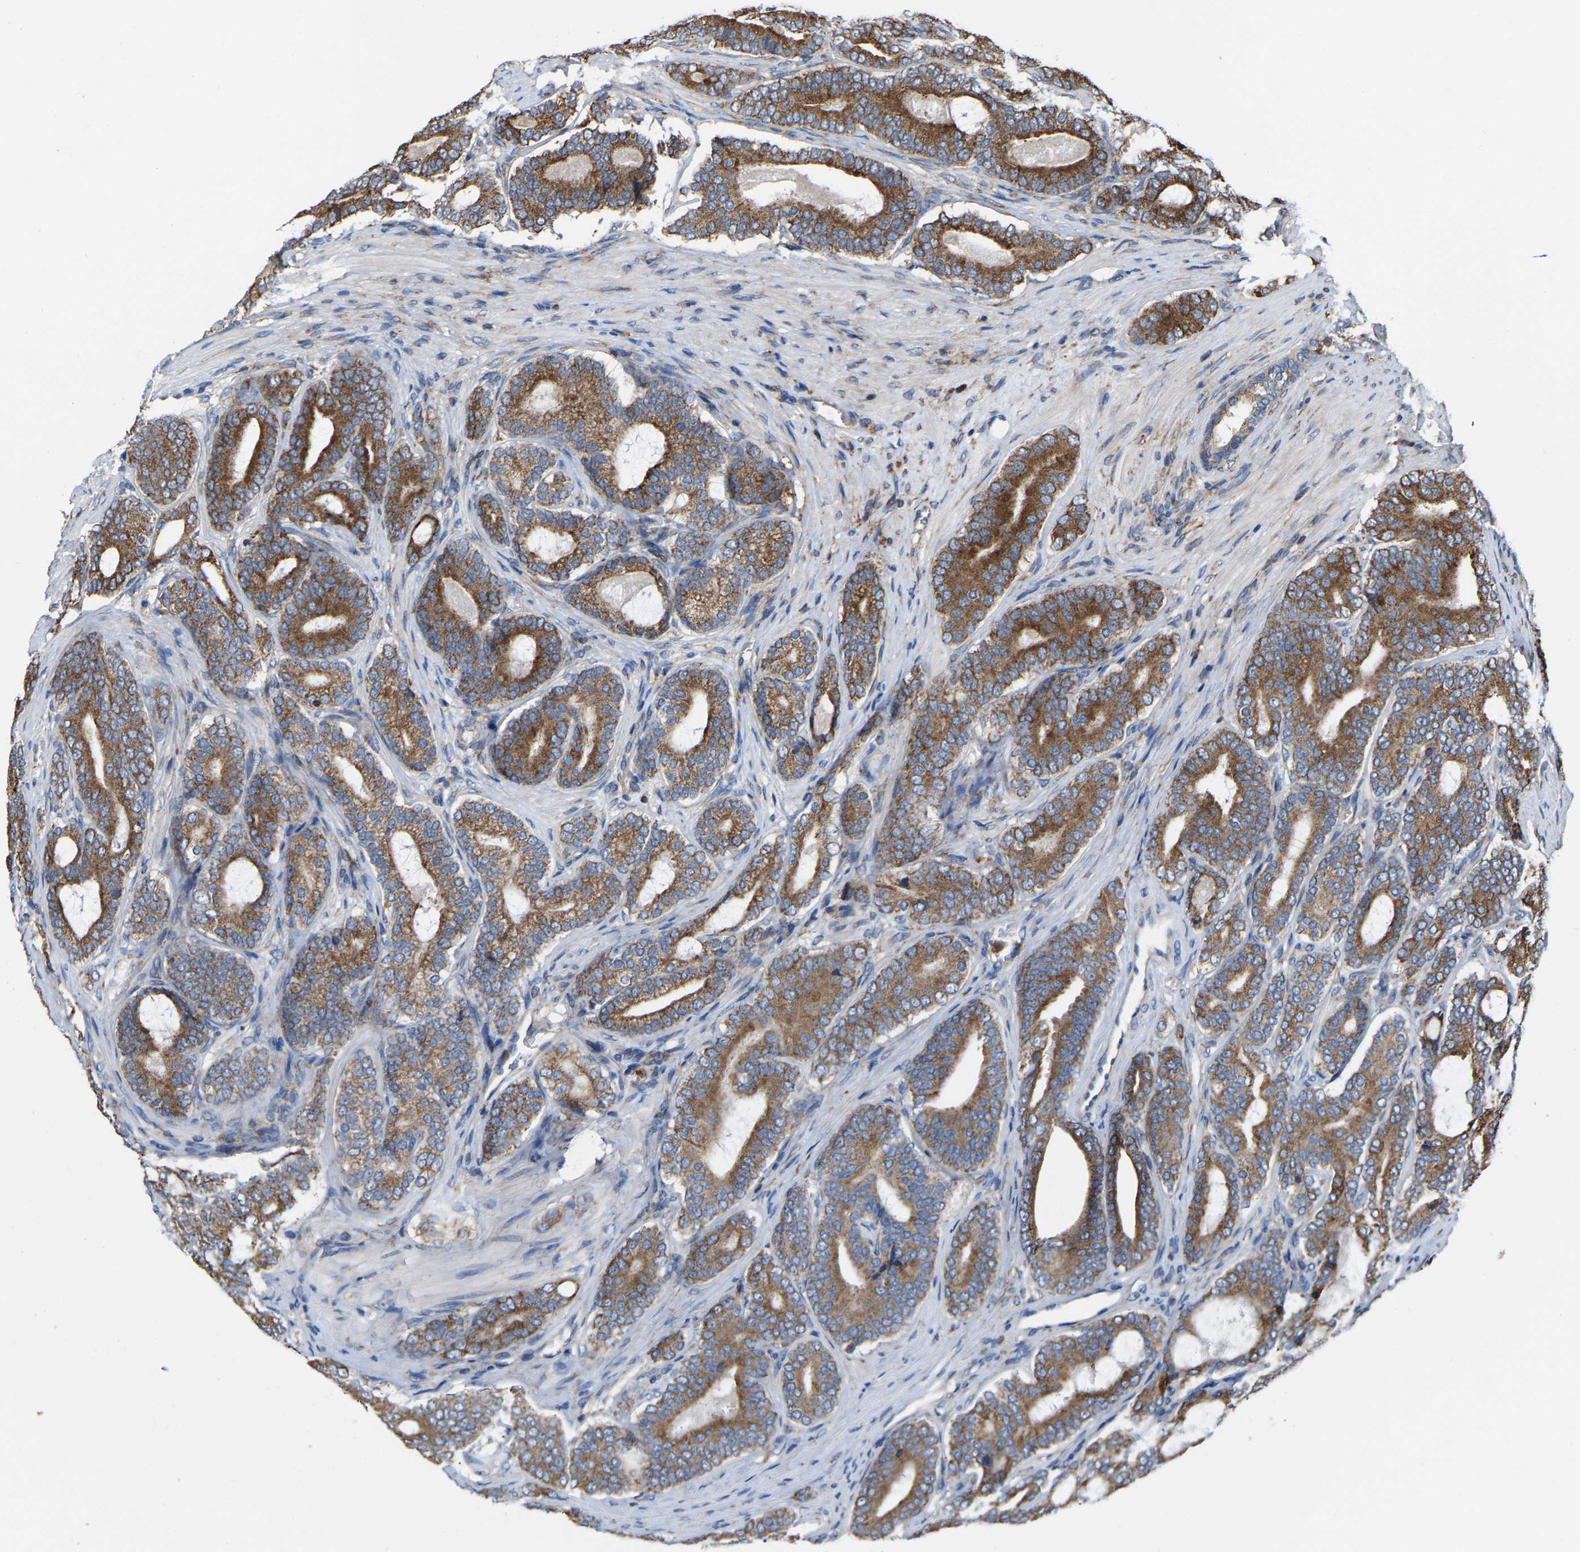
{"staining": {"intensity": "strong", "quantity": ">75%", "location": "cytoplasmic/membranous"}, "tissue": "prostate cancer", "cell_type": "Tumor cells", "image_type": "cancer", "snomed": [{"axis": "morphology", "description": "Adenocarcinoma, High grade"}, {"axis": "topography", "description": "Prostate"}], "caption": "Strong cytoplasmic/membranous expression is identified in approximately >75% of tumor cells in prostate high-grade adenocarcinoma.", "gene": "FGD3", "patient": {"sex": "male", "age": 60}}